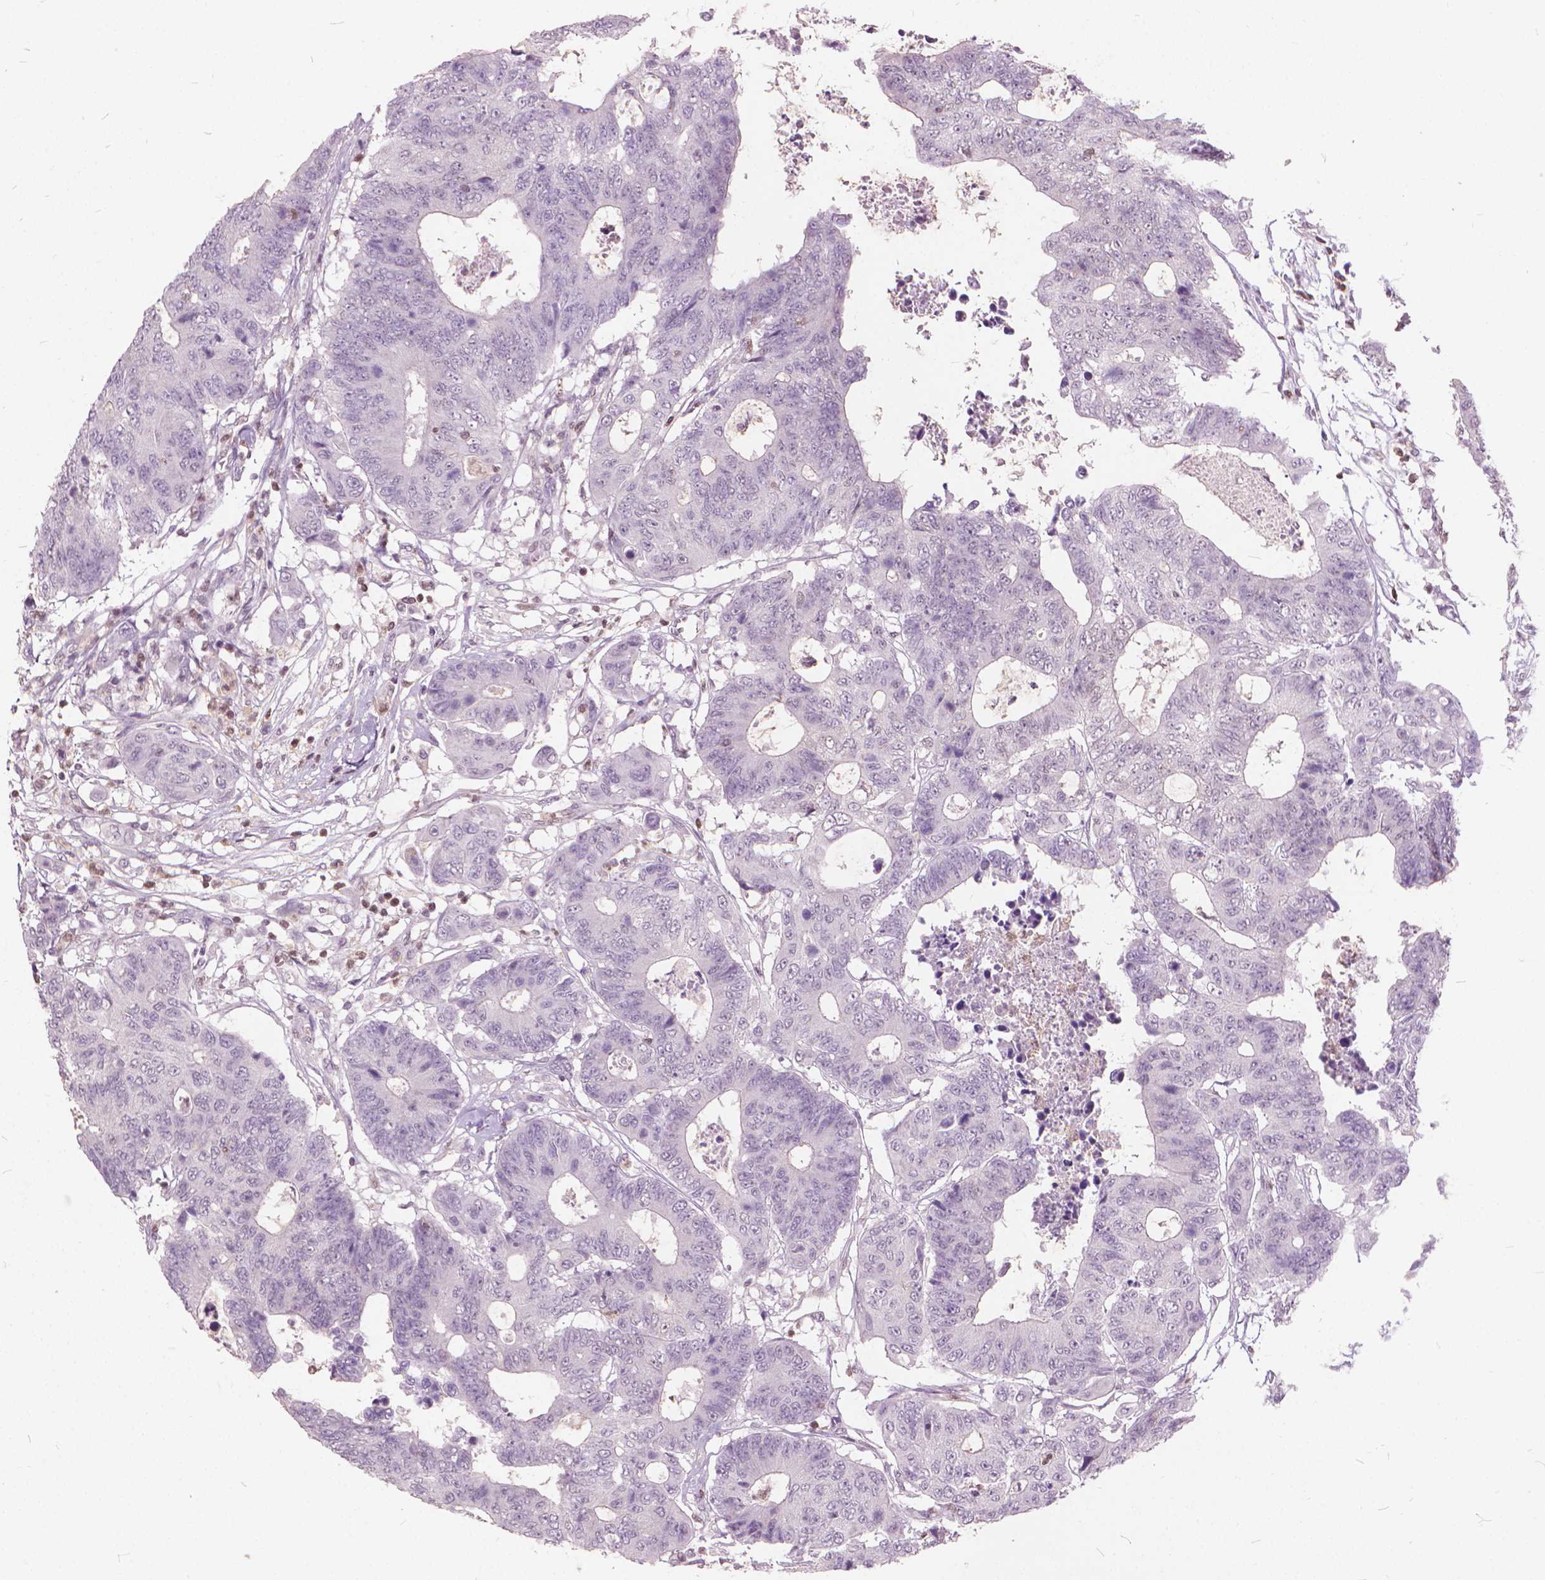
{"staining": {"intensity": "weak", "quantity": "25%-75%", "location": "nuclear"}, "tissue": "colorectal cancer", "cell_type": "Tumor cells", "image_type": "cancer", "snomed": [{"axis": "morphology", "description": "Adenocarcinoma, NOS"}, {"axis": "topography", "description": "Colon"}], "caption": "Colorectal cancer (adenocarcinoma) stained with a protein marker reveals weak staining in tumor cells.", "gene": "STAT5B", "patient": {"sex": "female", "age": 48}}